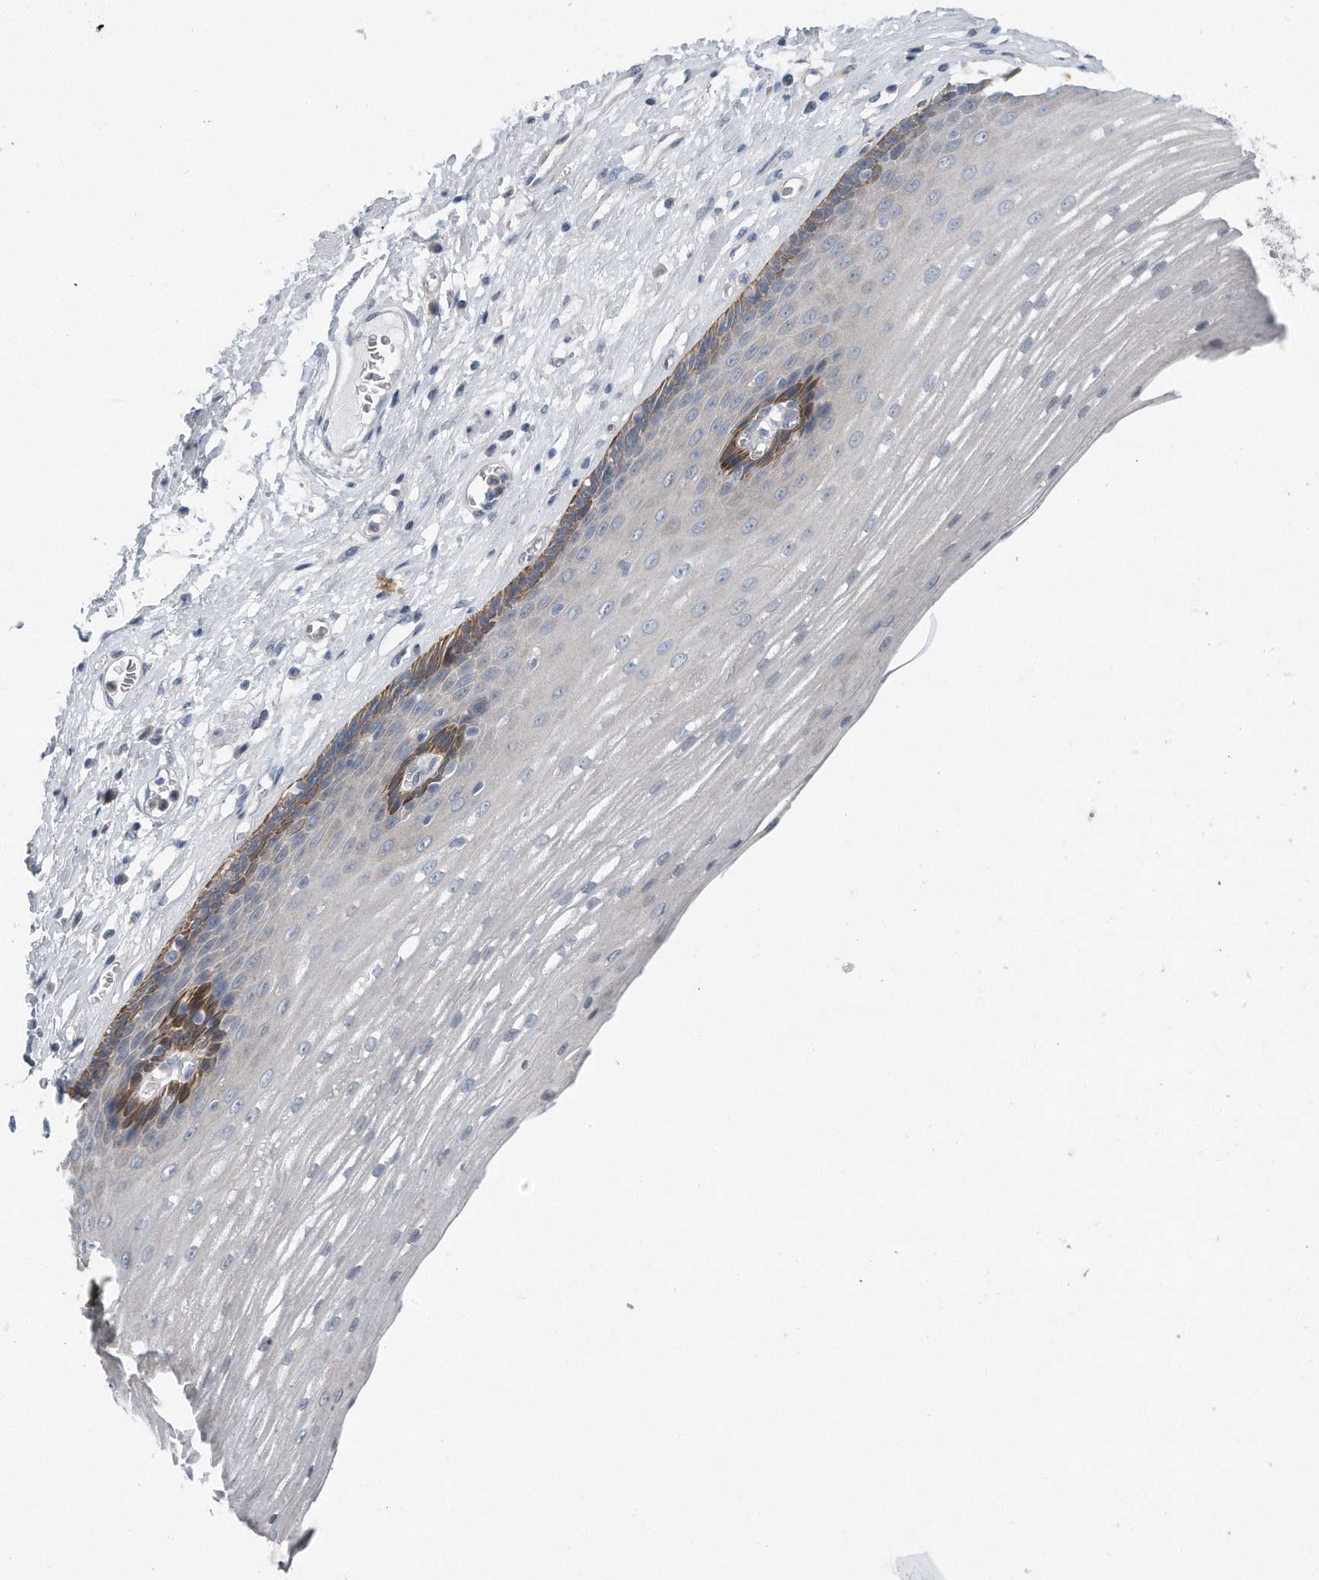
{"staining": {"intensity": "moderate", "quantity": "<25%", "location": "cytoplasmic/membranous"}, "tissue": "esophagus", "cell_type": "Squamous epithelial cells", "image_type": "normal", "snomed": [{"axis": "morphology", "description": "Normal tissue, NOS"}, {"axis": "topography", "description": "Esophagus"}], "caption": "The image exhibits staining of unremarkable esophagus, revealing moderate cytoplasmic/membranous protein staining (brown color) within squamous epithelial cells.", "gene": "YRDC", "patient": {"sex": "male", "age": 62}}